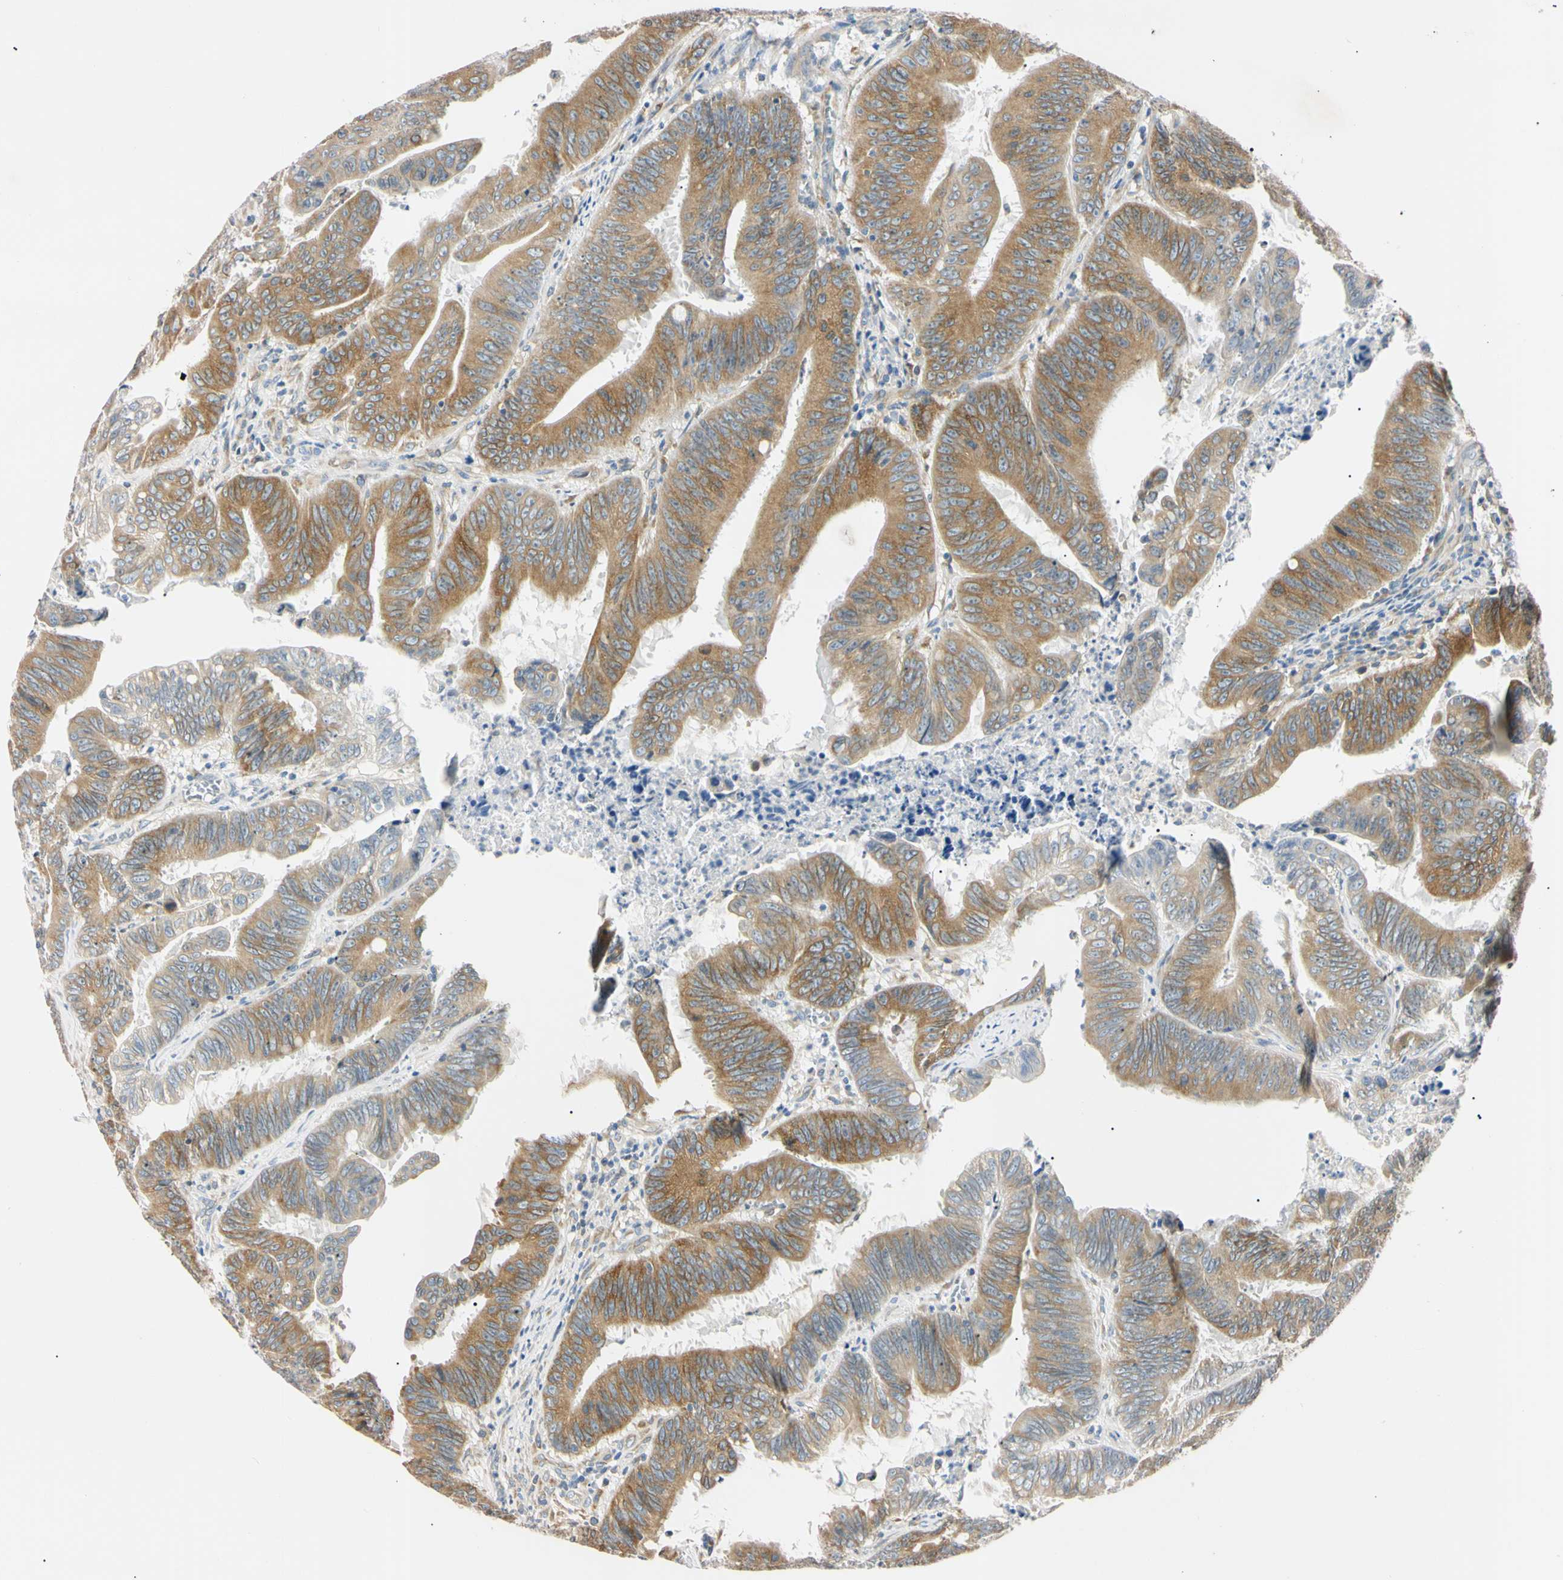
{"staining": {"intensity": "moderate", "quantity": ">75%", "location": "cytoplasmic/membranous"}, "tissue": "colorectal cancer", "cell_type": "Tumor cells", "image_type": "cancer", "snomed": [{"axis": "morphology", "description": "Adenocarcinoma, NOS"}, {"axis": "topography", "description": "Colon"}], "caption": "Human adenocarcinoma (colorectal) stained with a protein marker demonstrates moderate staining in tumor cells.", "gene": "DNAJB12", "patient": {"sex": "male", "age": 45}}